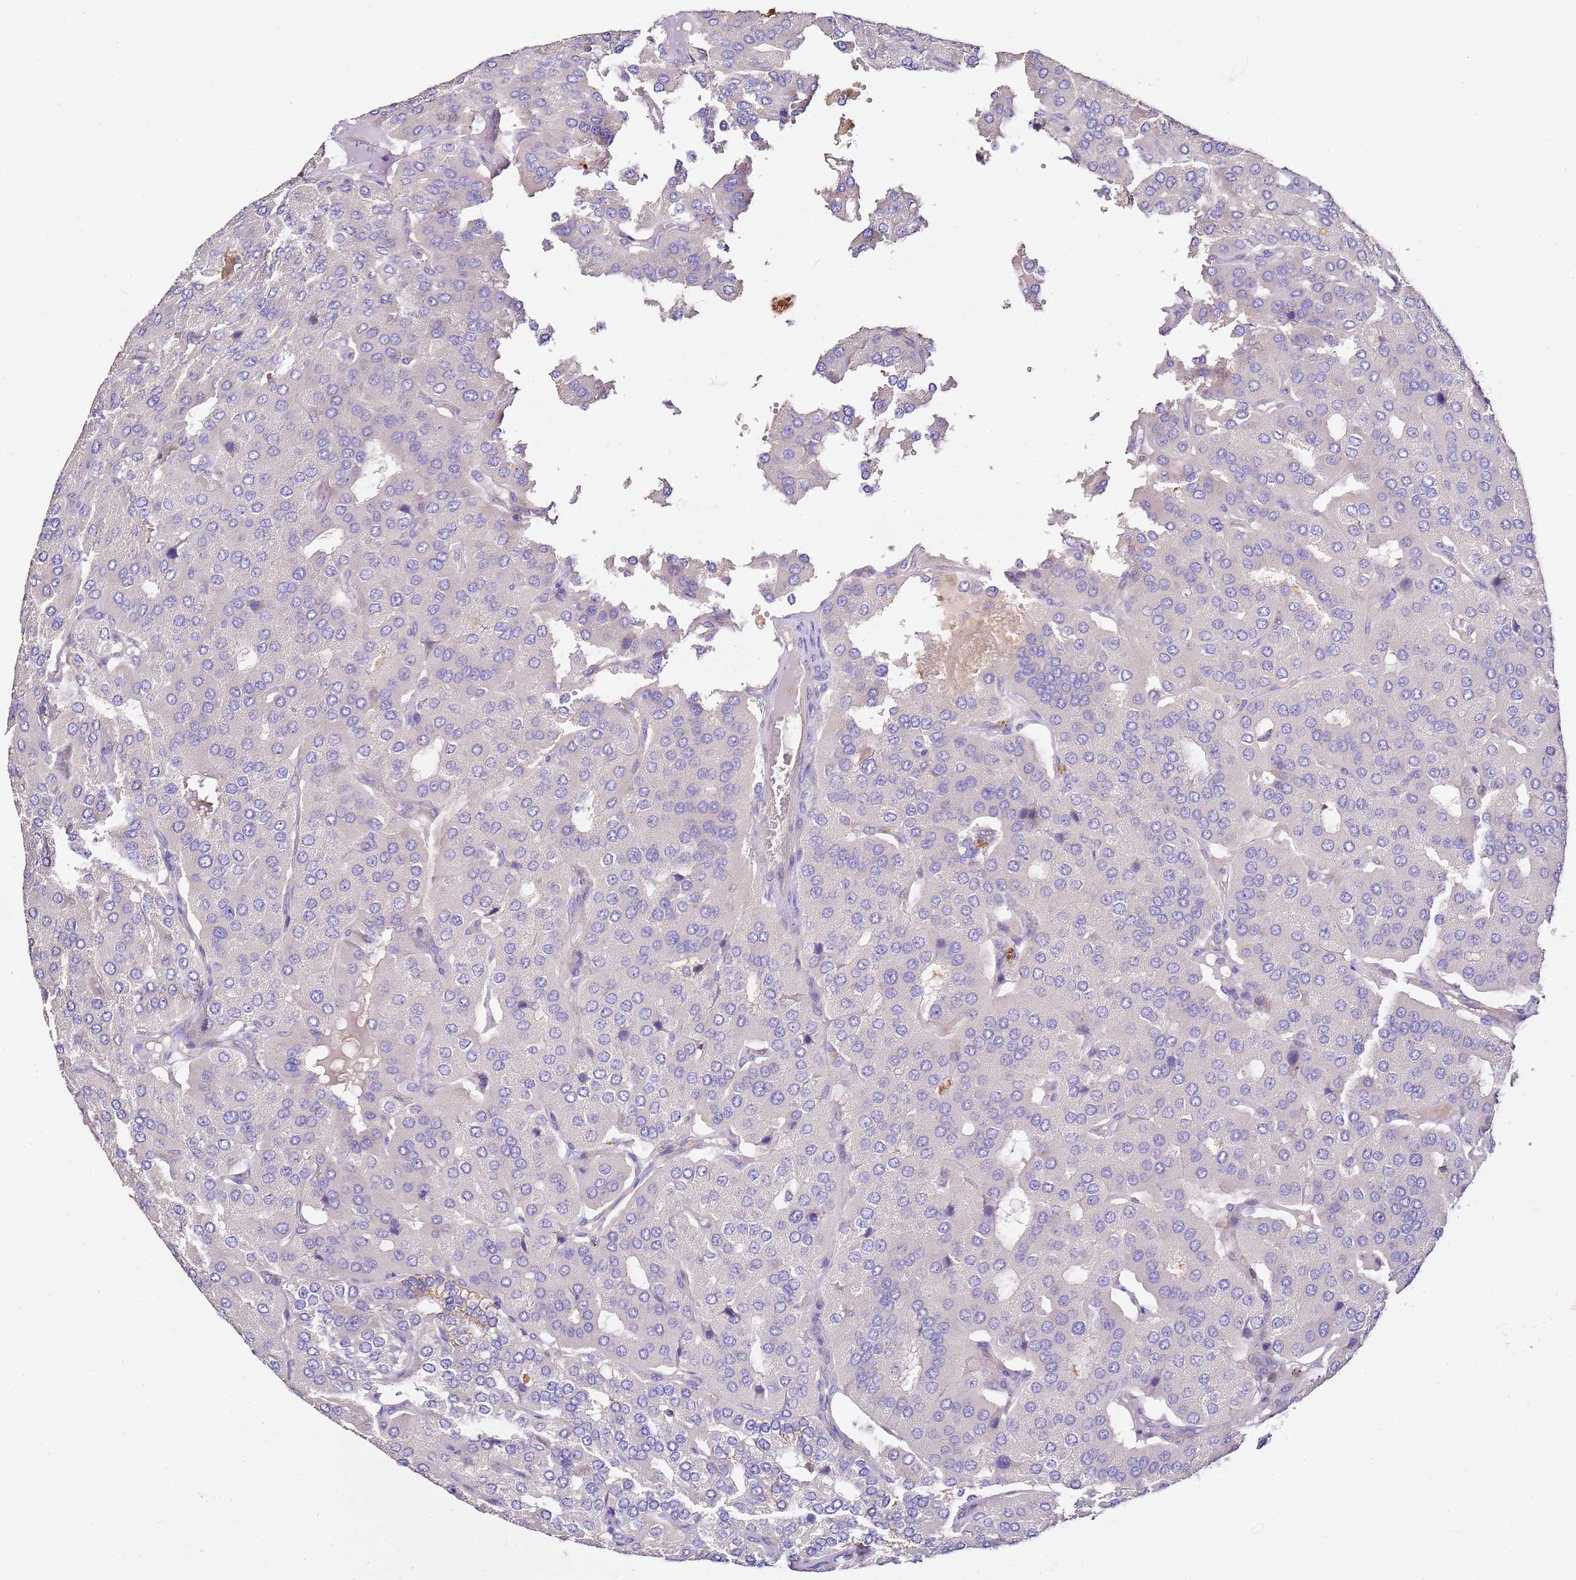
{"staining": {"intensity": "negative", "quantity": "none", "location": "none"}, "tissue": "parathyroid gland", "cell_type": "Glandular cells", "image_type": "normal", "snomed": [{"axis": "morphology", "description": "Normal tissue, NOS"}, {"axis": "morphology", "description": "Adenoma, NOS"}, {"axis": "topography", "description": "Parathyroid gland"}], "caption": "High power microscopy micrograph of an immunohistochemistry (IHC) histopathology image of benign parathyroid gland, revealing no significant expression in glandular cells.", "gene": "OR2B11", "patient": {"sex": "female", "age": 86}}